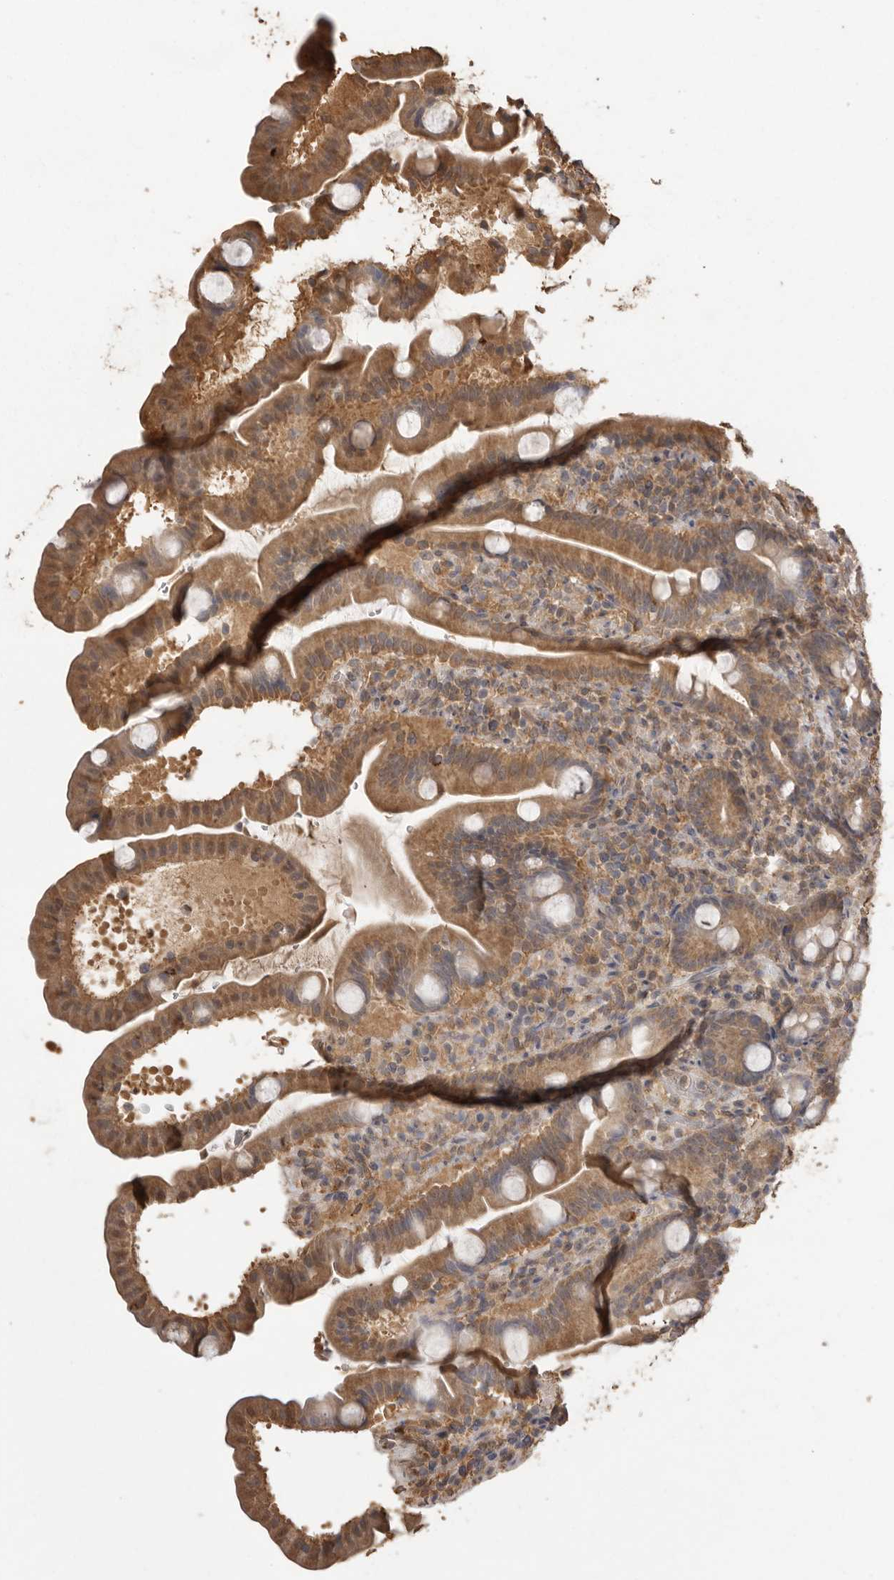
{"staining": {"intensity": "strong", "quantity": ">75%", "location": "cytoplasmic/membranous"}, "tissue": "duodenum", "cell_type": "Glandular cells", "image_type": "normal", "snomed": [{"axis": "morphology", "description": "Normal tissue, NOS"}, {"axis": "topography", "description": "Duodenum"}], "caption": "Protein staining of benign duodenum exhibits strong cytoplasmic/membranous staining in approximately >75% of glandular cells. Nuclei are stained in blue.", "gene": "JAG2", "patient": {"sex": "male", "age": 54}}